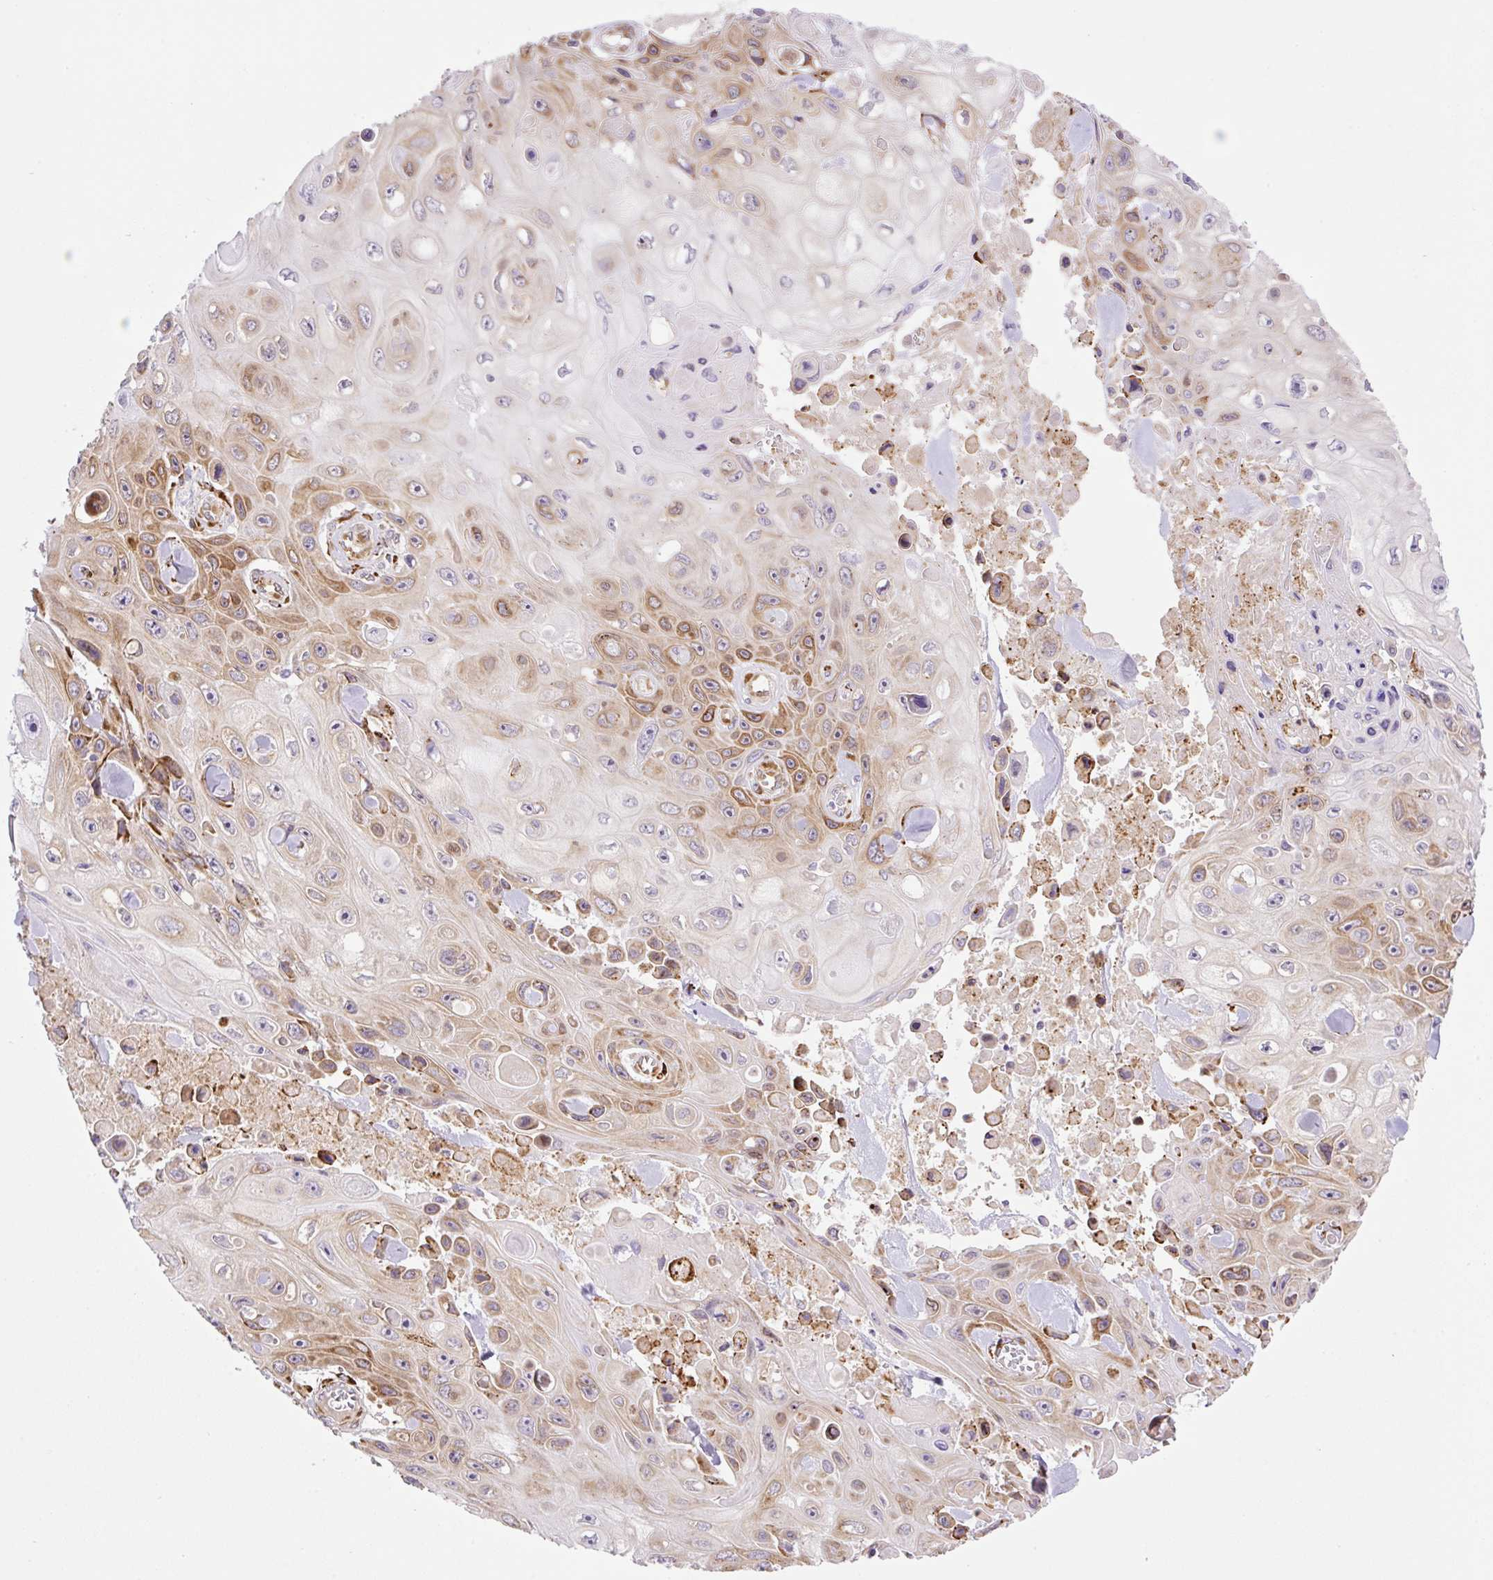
{"staining": {"intensity": "moderate", "quantity": "25%-75%", "location": "cytoplasmic/membranous"}, "tissue": "skin cancer", "cell_type": "Tumor cells", "image_type": "cancer", "snomed": [{"axis": "morphology", "description": "Squamous cell carcinoma, NOS"}, {"axis": "topography", "description": "Skin"}], "caption": "Squamous cell carcinoma (skin) was stained to show a protein in brown. There is medium levels of moderate cytoplasmic/membranous expression in about 25%-75% of tumor cells. Nuclei are stained in blue.", "gene": "RAB30", "patient": {"sex": "male", "age": 82}}